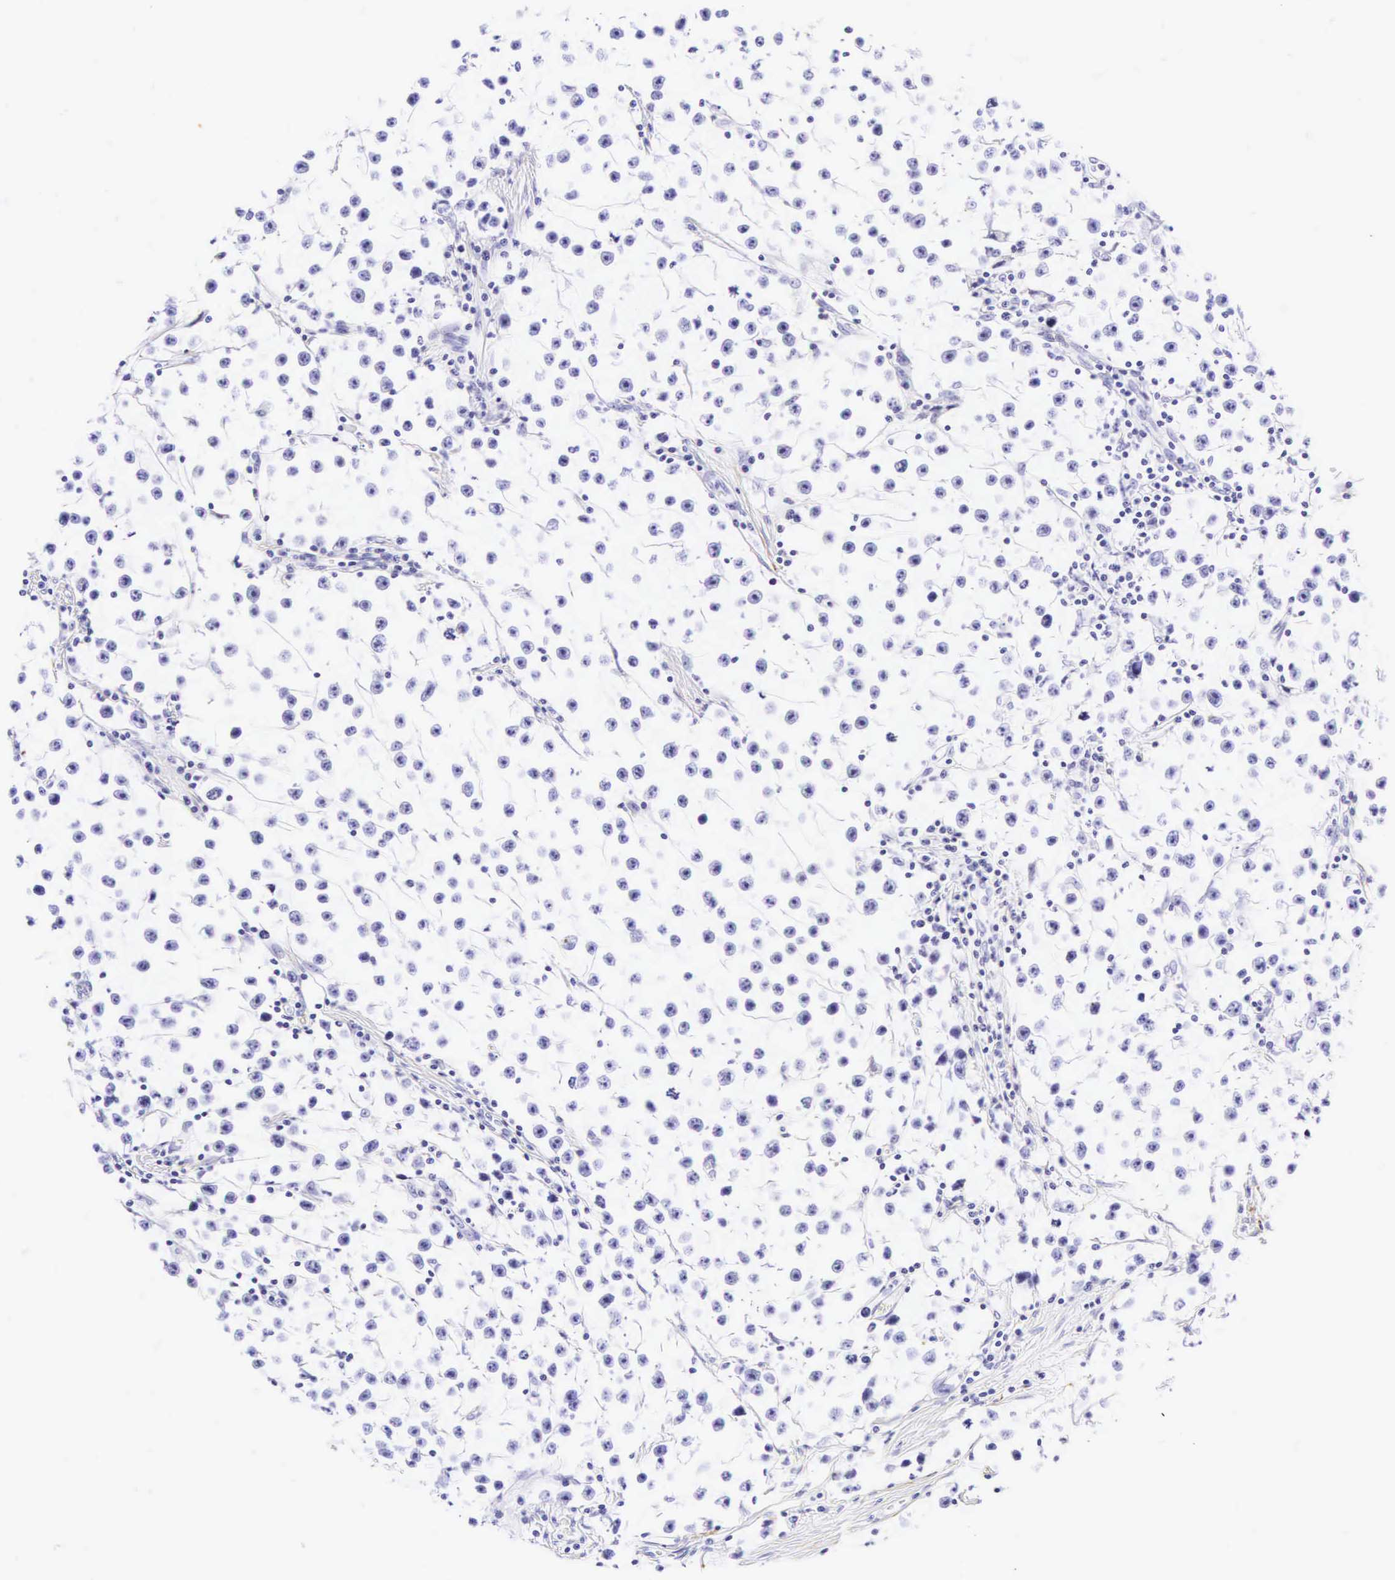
{"staining": {"intensity": "negative", "quantity": "none", "location": "none"}, "tissue": "testis cancer", "cell_type": "Tumor cells", "image_type": "cancer", "snomed": [{"axis": "morphology", "description": "Seminoma, NOS"}, {"axis": "topography", "description": "Testis"}], "caption": "Testis cancer (seminoma) stained for a protein using immunohistochemistry (IHC) shows no positivity tumor cells.", "gene": "KRT18", "patient": {"sex": "male", "age": 35}}